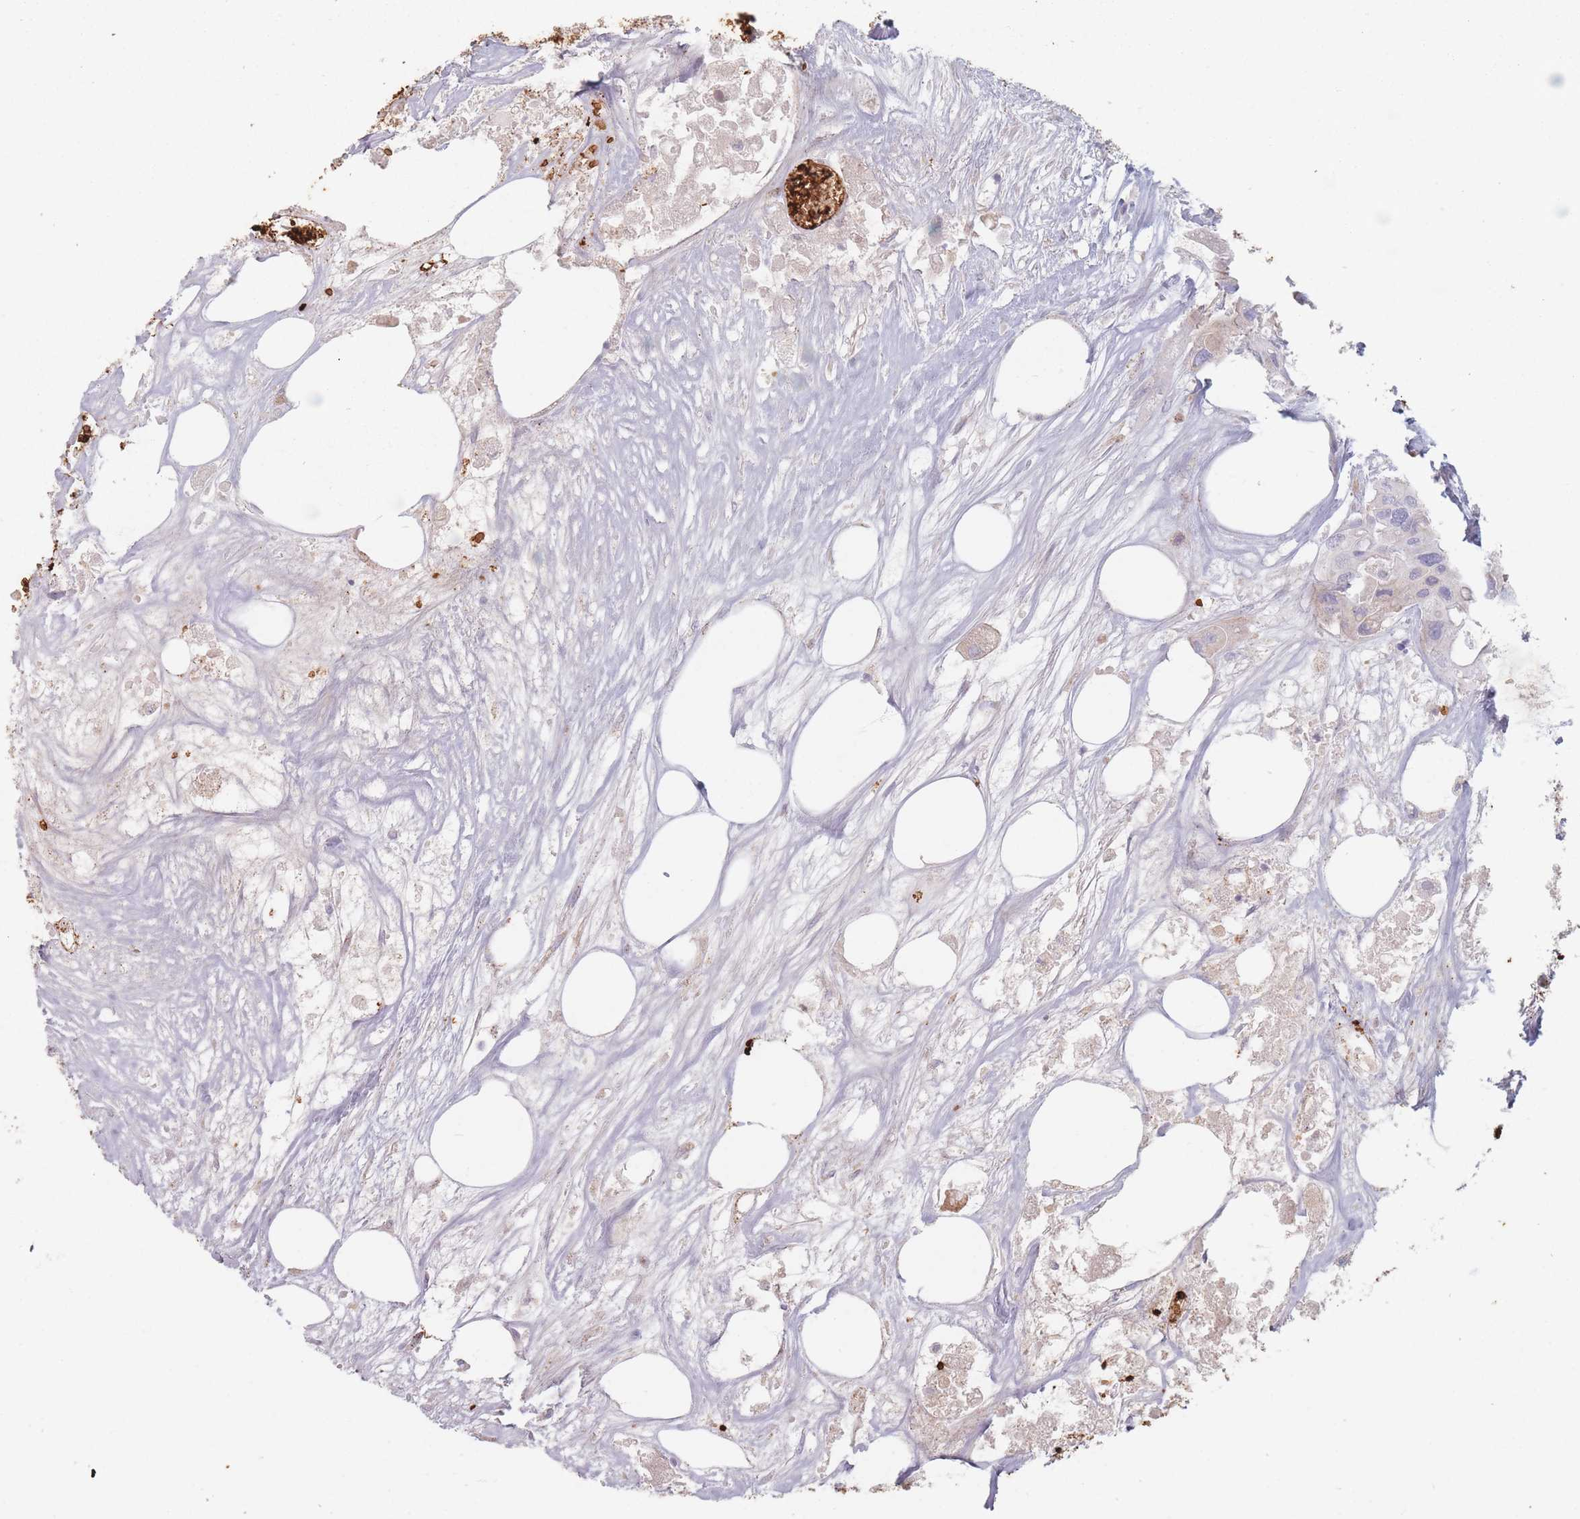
{"staining": {"intensity": "weak", "quantity": "<25%", "location": "cytoplasmic/membranous"}, "tissue": "colorectal cancer", "cell_type": "Tumor cells", "image_type": "cancer", "snomed": [{"axis": "morphology", "description": "Adenocarcinoma, NOS"}, {"axis": "topography", "description": "Colon"}], "caption": "Human colorectal cancer stained for a protein using immunohistochemistry (IHC) displays no staining in tumor cells.", "gene": "SLC2A6", "patient": {"sex": "male", "age": 77}}